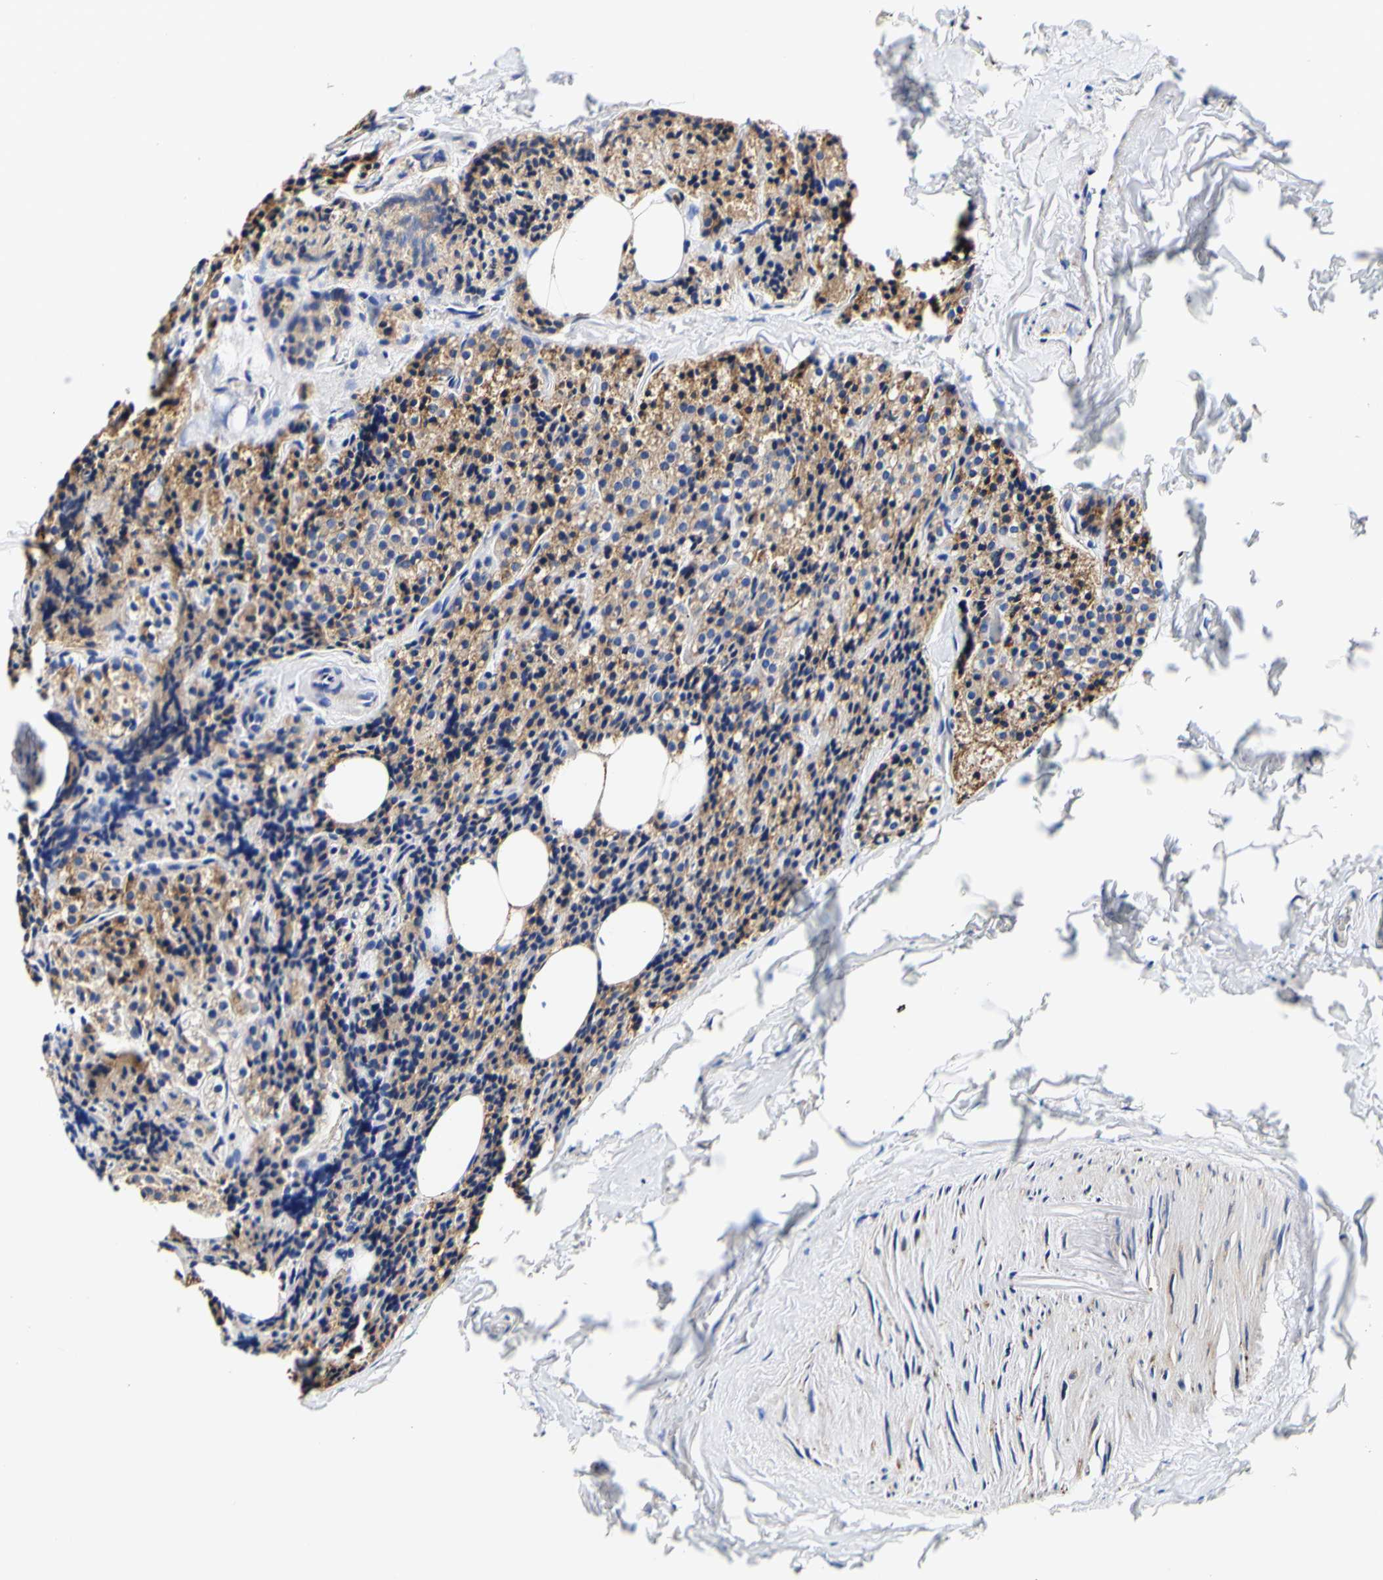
{"staining": {"intensity": "moderate", "quantity": "25%-75%", "location": "cytoplasmic/membranous"}, "tissue": "parathyroid gland", "cell_type": "Glandular cells", "image_type": "normal", "snomed": [{"axis": "morphology", "description": "Normal tissue, NOS"}, {"axis": "morphology", "description": "Atrophy, NOS"}, {"axis": "topography", "description": "Parathyroid gland"}], "caption": "An immunohistochemistry (IHC) image of unremarkable tissue is shown. Protein staining in brown shows moderate cytoplasmic/membranous positivity in parathyroid gland within glandular cells.", "gene": "P4HB", "patient": {"sex": "female", "age": 54}}